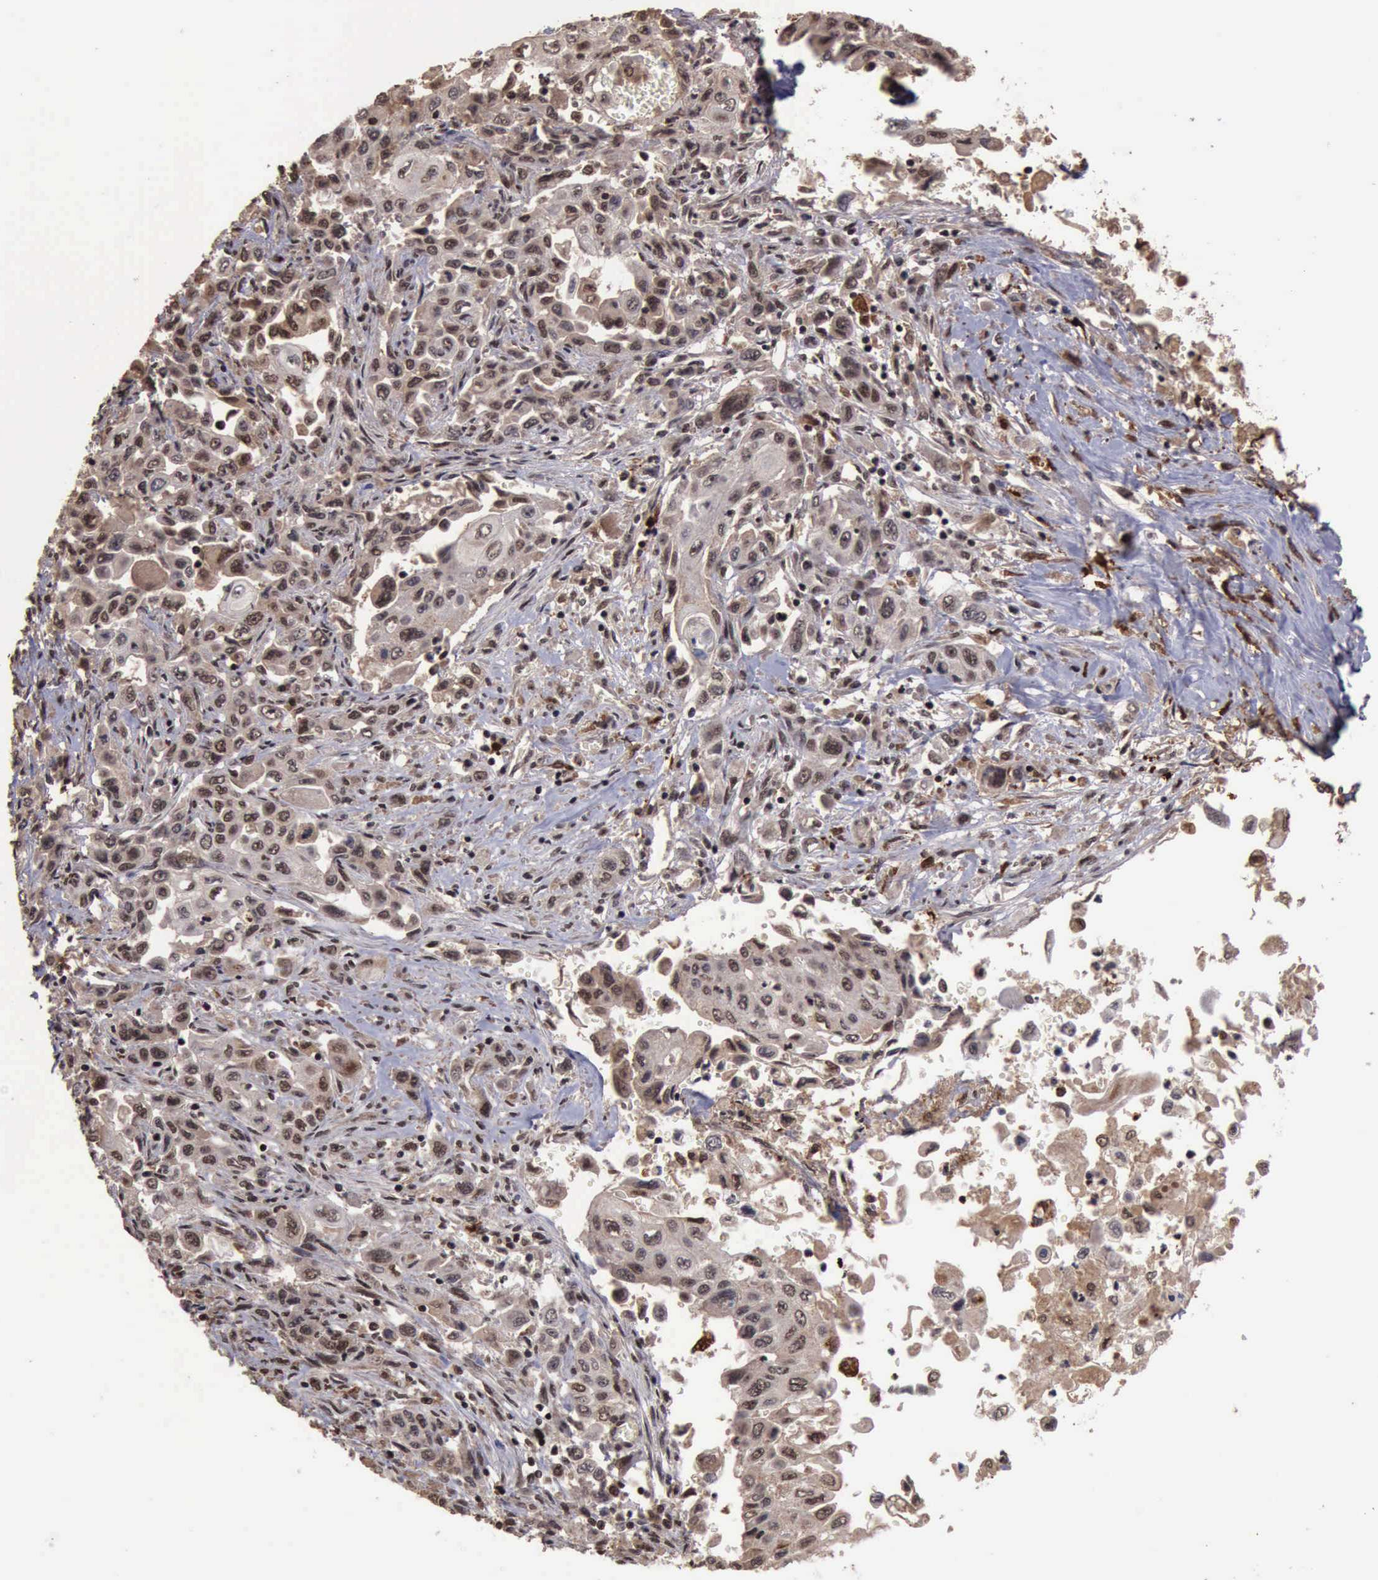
{"staining": {"intensity": "moderate", "quantity": ">75%", "location": "nuclear"}, "tissue": "pancreatic cancer", "cell_type": "Tumor cells", "image_type": "cancer", "snomed": [{"axis": "morphology", "description": "Adenocarcinoma, NOS"}, {"axis": "topography", "description": "Pancreas"}], "caption": "Immunohistochemistry histopathology image of human pancreatic cancer (adenocarcinoma) stained for a protein (brown), which shows medium levels of moderate nuclear staining in about >75% of tumor cells.", "gene": "TRMT2A", "patient": {"sex": "male", "age": 70}}